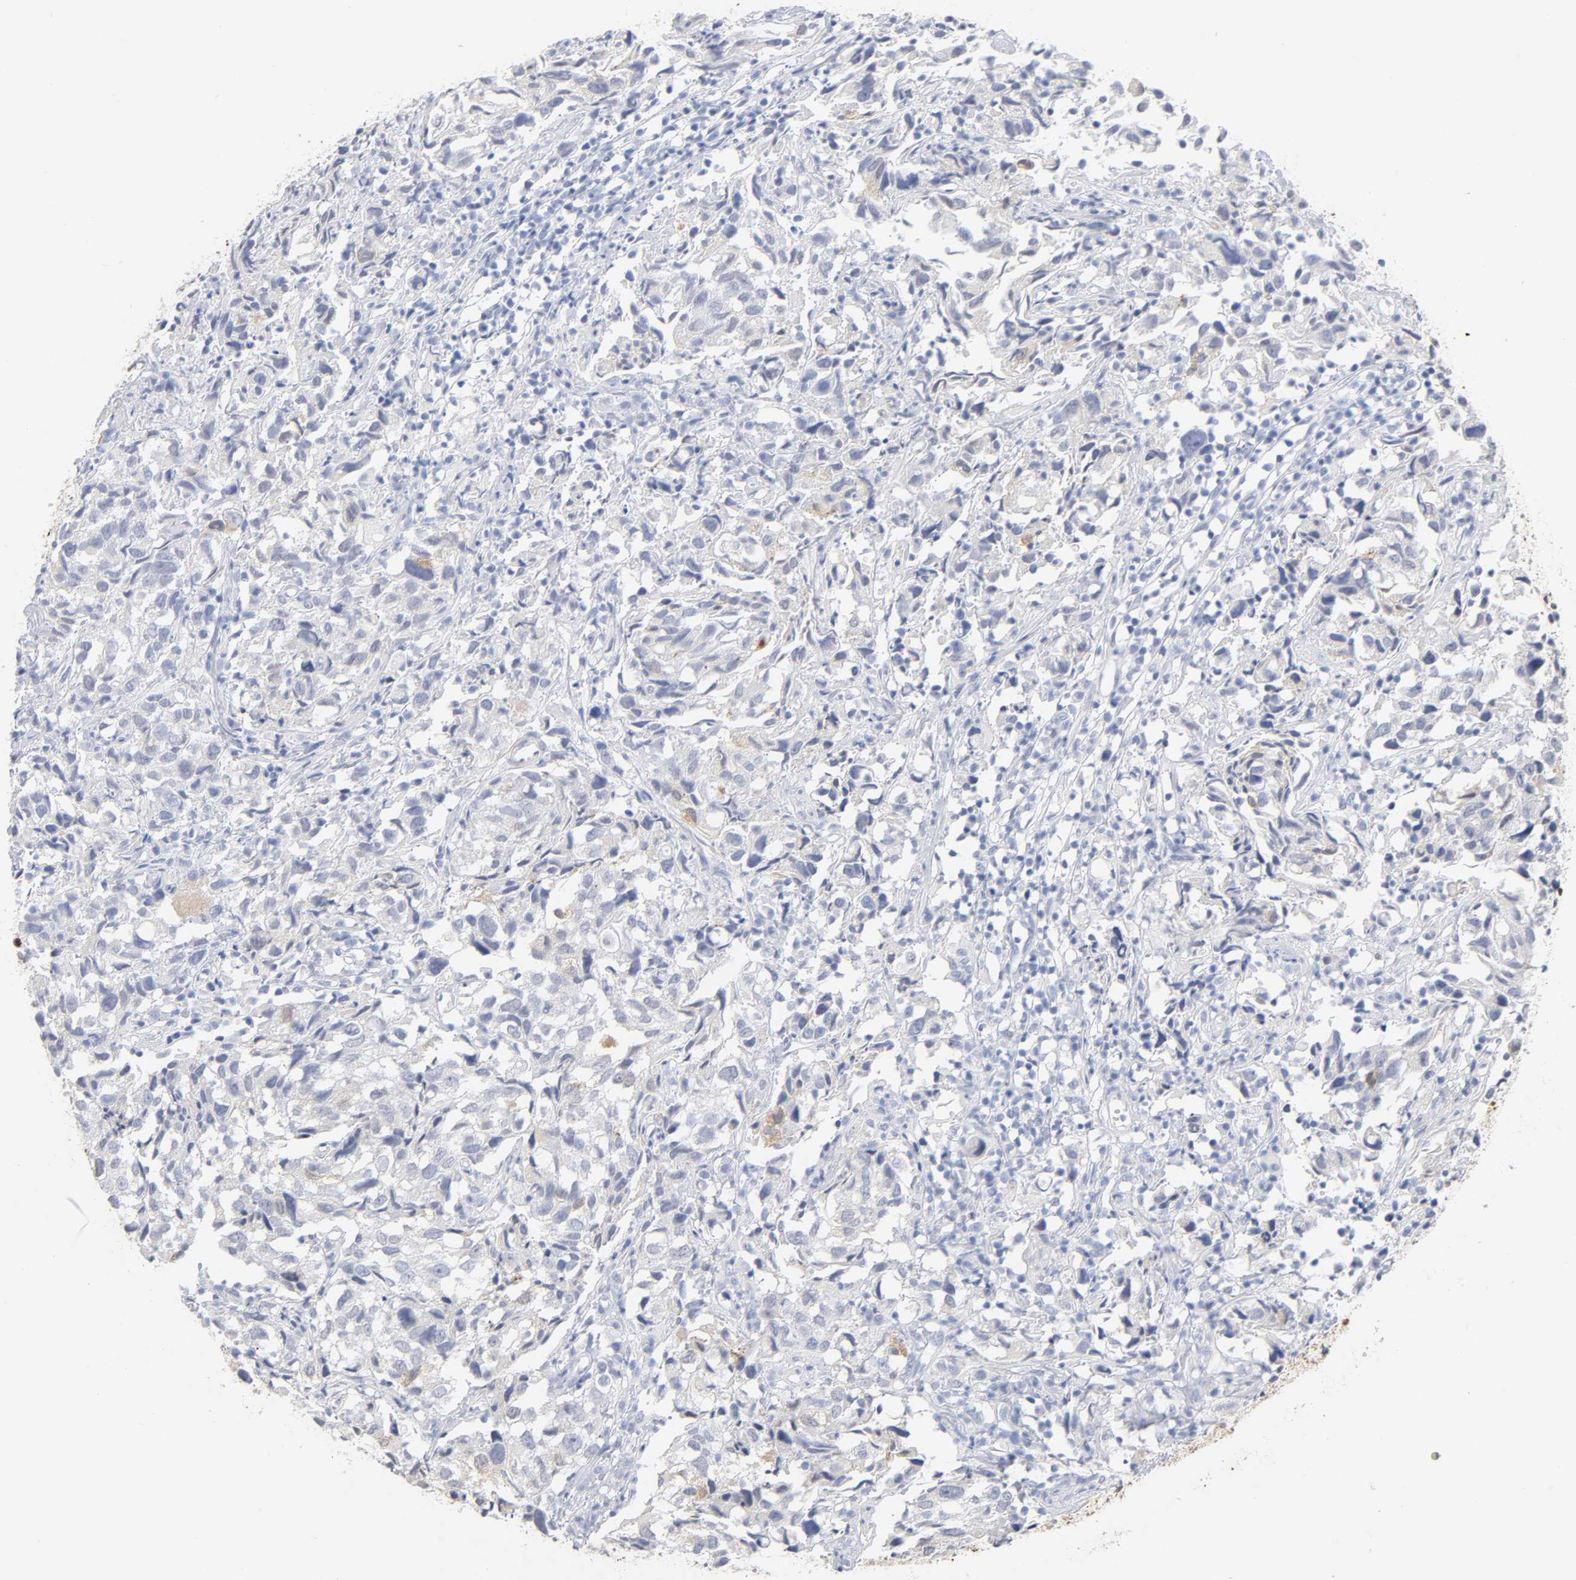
{"staining": {"intensity": "weak", "quantity": "<25%", "location": "cytoplasmic/membranous,nuclear"}, "tissue": "urothelial cancer", "cell_type": "Tumor cells", "image_type": "cancer", "snomed": [{"axis": "morphology", "description": "Urothelial carcinoma, High grade"}, {"axis": "topography", "description": "Urinary bladder"}], "caption": "Tumor cells are negative for protein expression in human urothelial carcinoma (high-grade).", "gene": "CRABP2", "patient": {"sex": "female", "age": 75}}